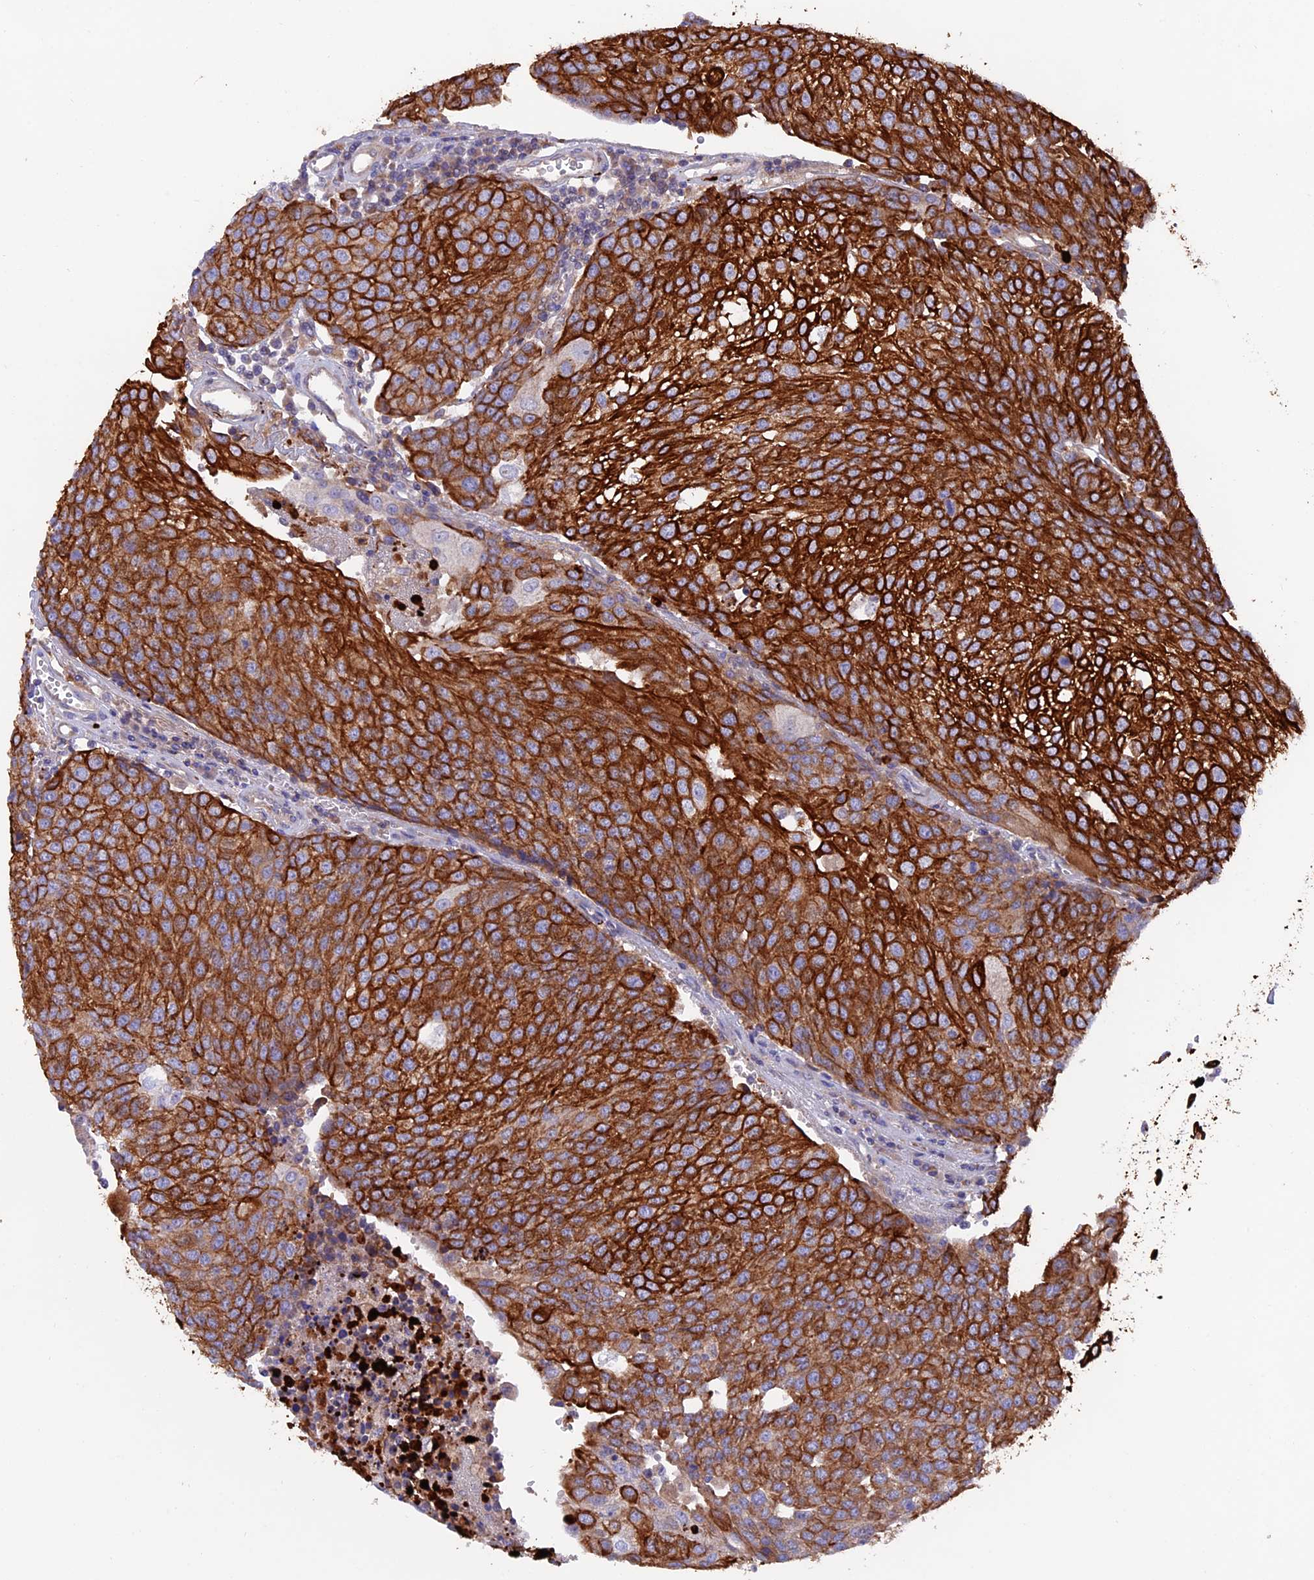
{"staining": {"intensity": "strong", "quantity": ">75%", "location": "cytoplasmic/membranous"}, "tissue": "urothelial cancer", "cell_type": "Tumor cells", "image_type": "cancer", "snomed": [{"axis": "morphology", "description": "Urothelial carcinoma, High grade"}, {"axis": "topography", "description": "Urinary bladder"}], "caption": "Immunohistochemistry of human urothelial carcinoma (high-grade) shows high levels of strong cytoplasmic/membranous staining in about >75% of tumor cells. (Stains: DAB (3,3'-diaminobenzidine) in brown, nuclei in blue, Microscopy: brightfield microscopy at high magnification).", "gene": "PTPN9", "patient": {"sex": "female", "age": 85}}